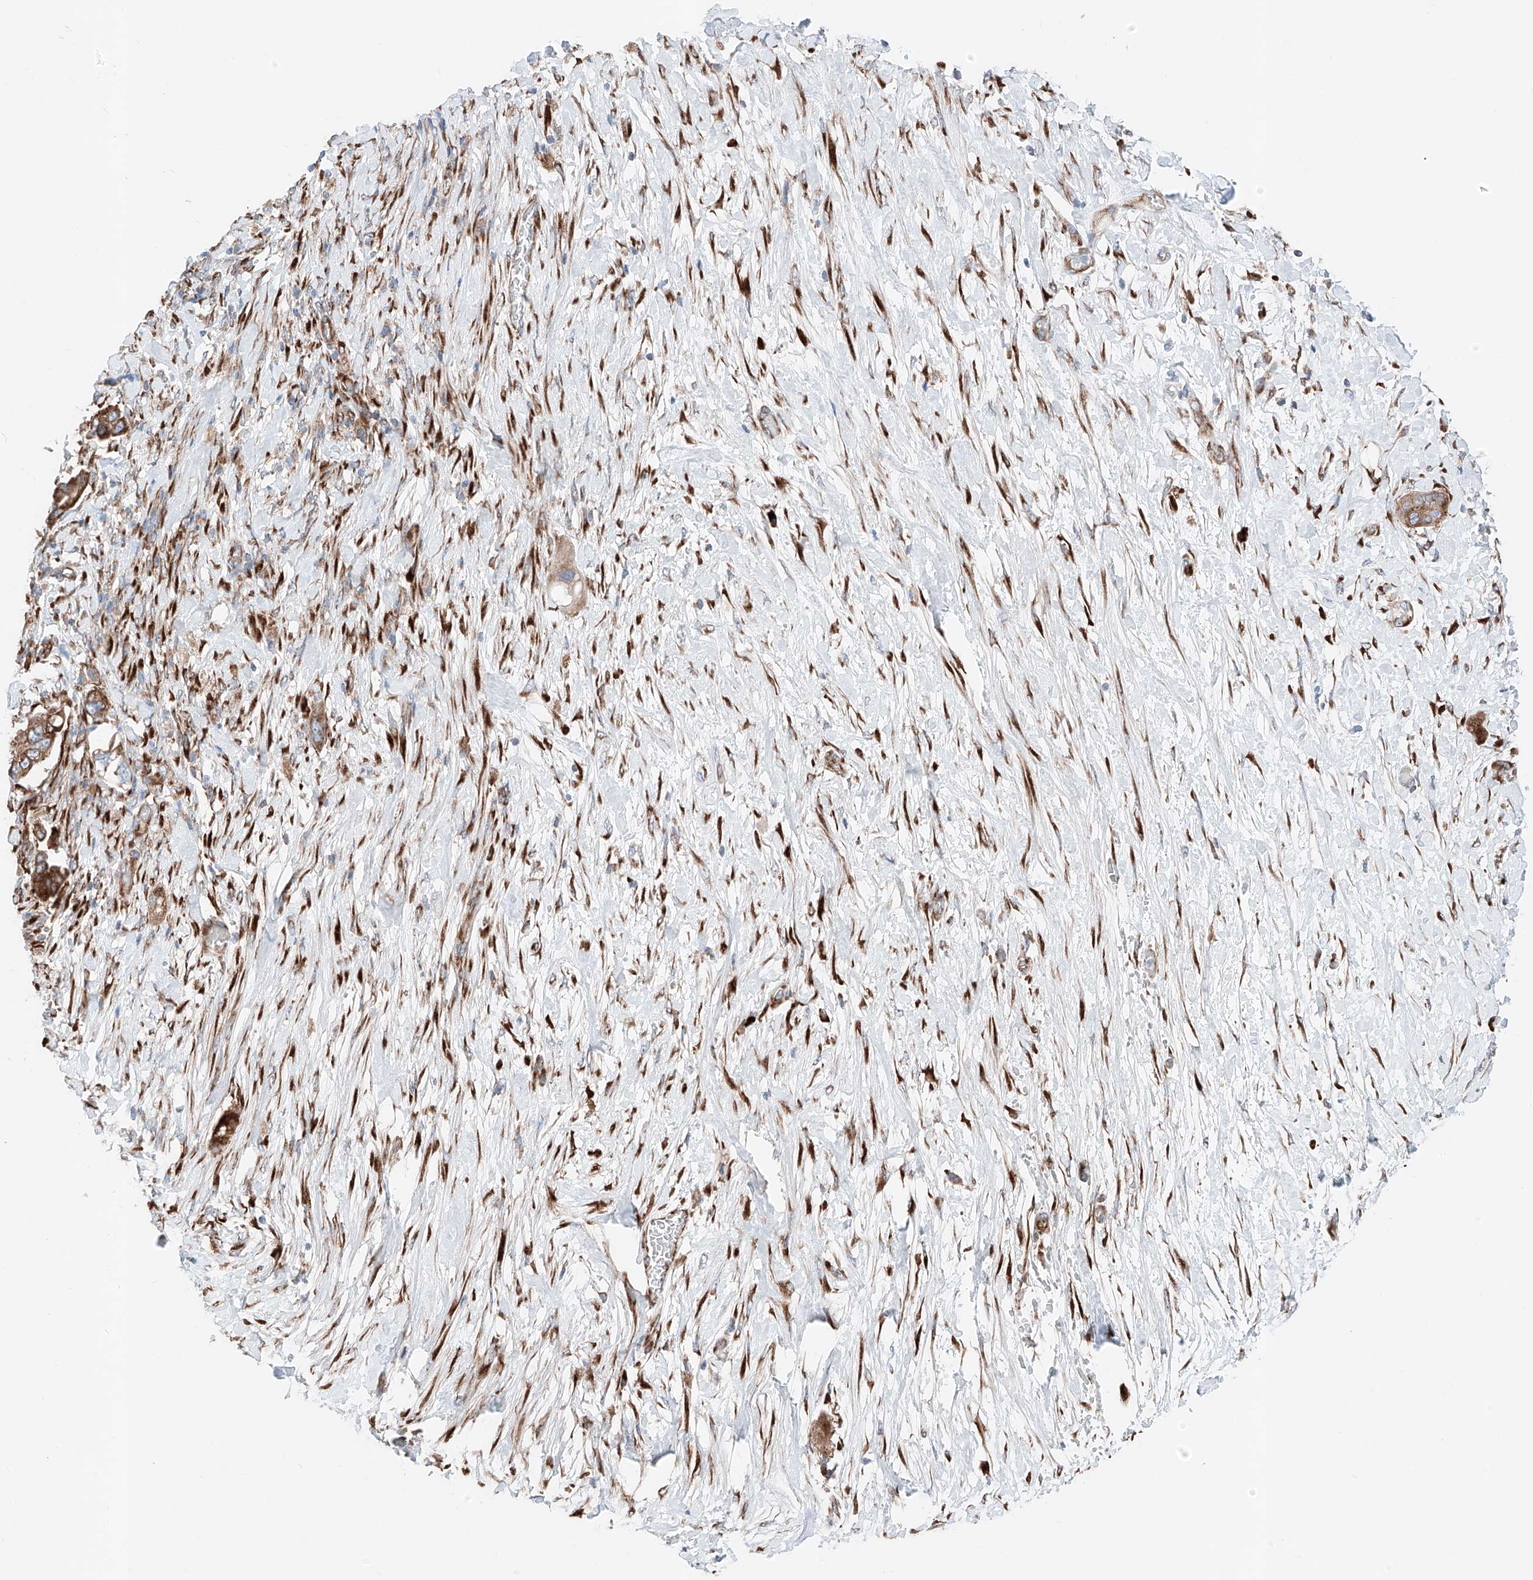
{"staining": {"intensity": "moderate", "quantity": ">75%", "location": "cytoplasmic/membranous"}, "tissue": "pancreatic cancer", "cell_type": "Tumor cells", "image_type": "cancer", "snomed": [{"axis": "morphology", "description": "Adenocarcinoma, NOS"}, {"axis": "topography", "description": "Pancreas"}], "caption": "Tumor cells reveal moderate cytoplasmic/membranous staining in approximately >75% of cells in adenocarcinoma (pancreatic).", "gene": "CRELD1", "patient": {"sex": "male", "age": 68}}